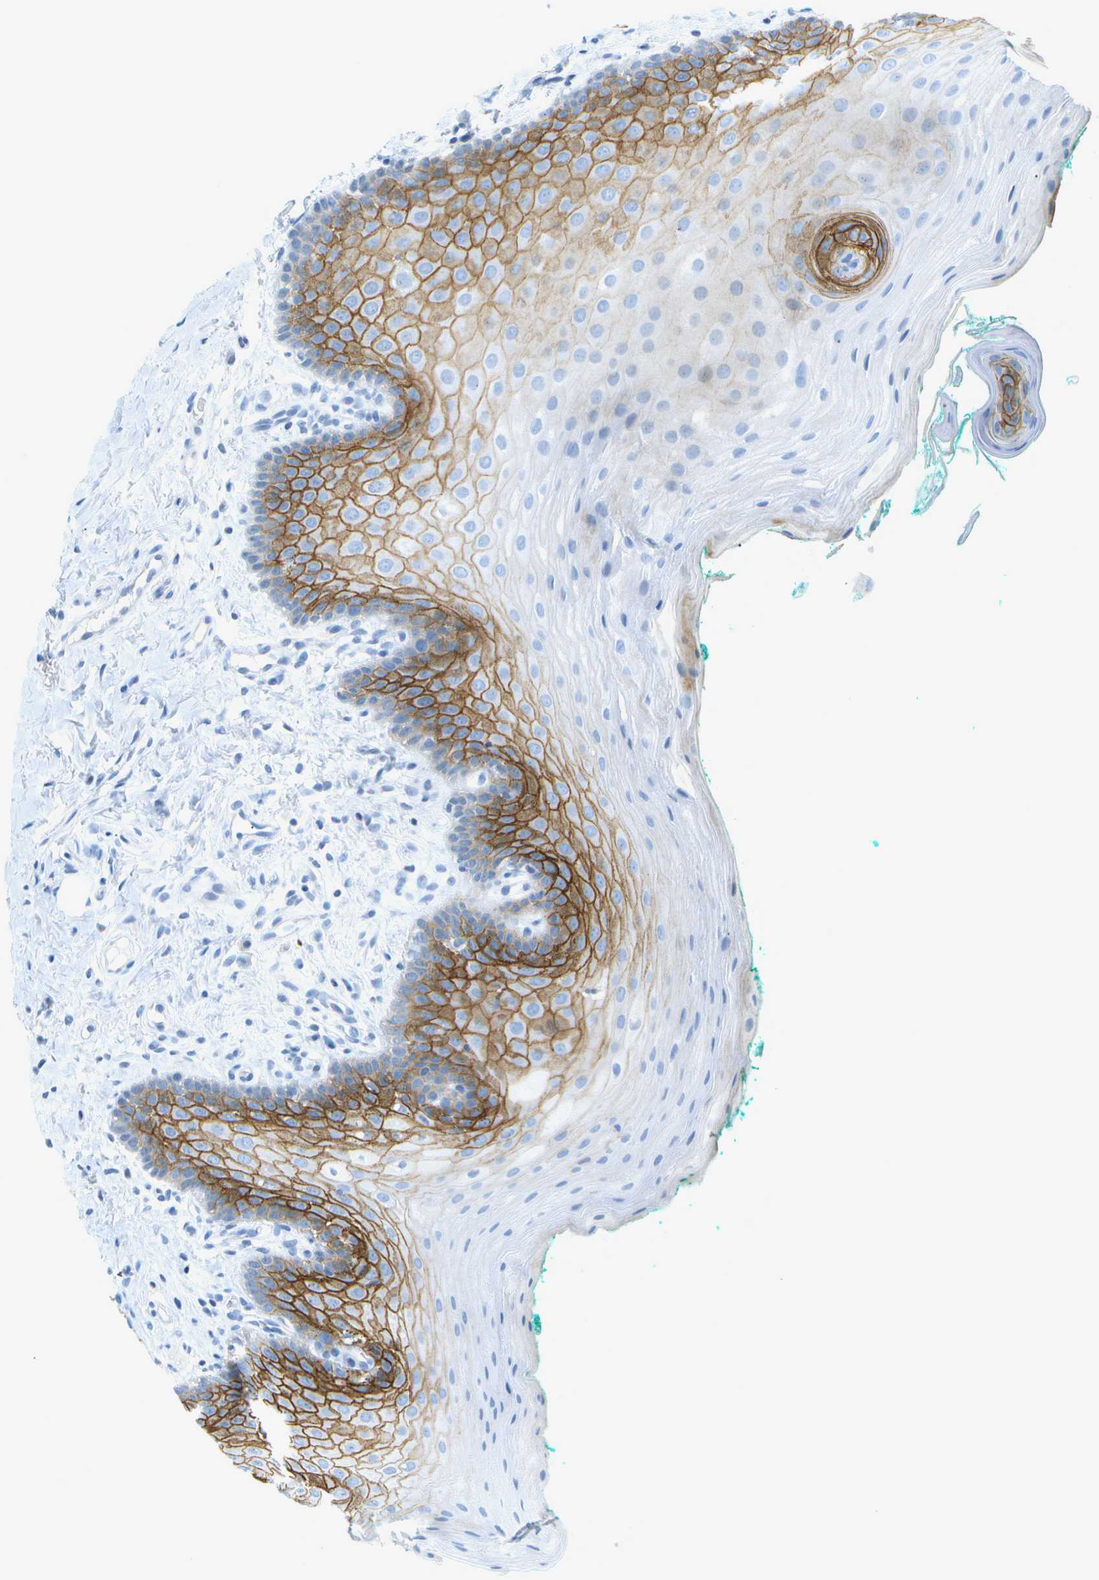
{"staining": {"intensity": "moderate", "quantity": "<25%", "location": "cytoplasmic/membranous"}, "tissue": "oral mucosa", "cell_type": "Squamous epithelial cells", "image_type": "normal", "snomed": [{"axis": "morphology", "description": "Normal tissue, NOS"}, {"axis": "topography", "description": "Oral tissue"}], "caption": "Brown immunohistochemical staining in normal human oral mucosa reveals moderate cytoplasmic/membranous positivity in about <25% of squamous epithelial cells. Nuclei are stained in blue.", "gene": "SMYD5", "patient": {"sex": "male", "age": 58}}